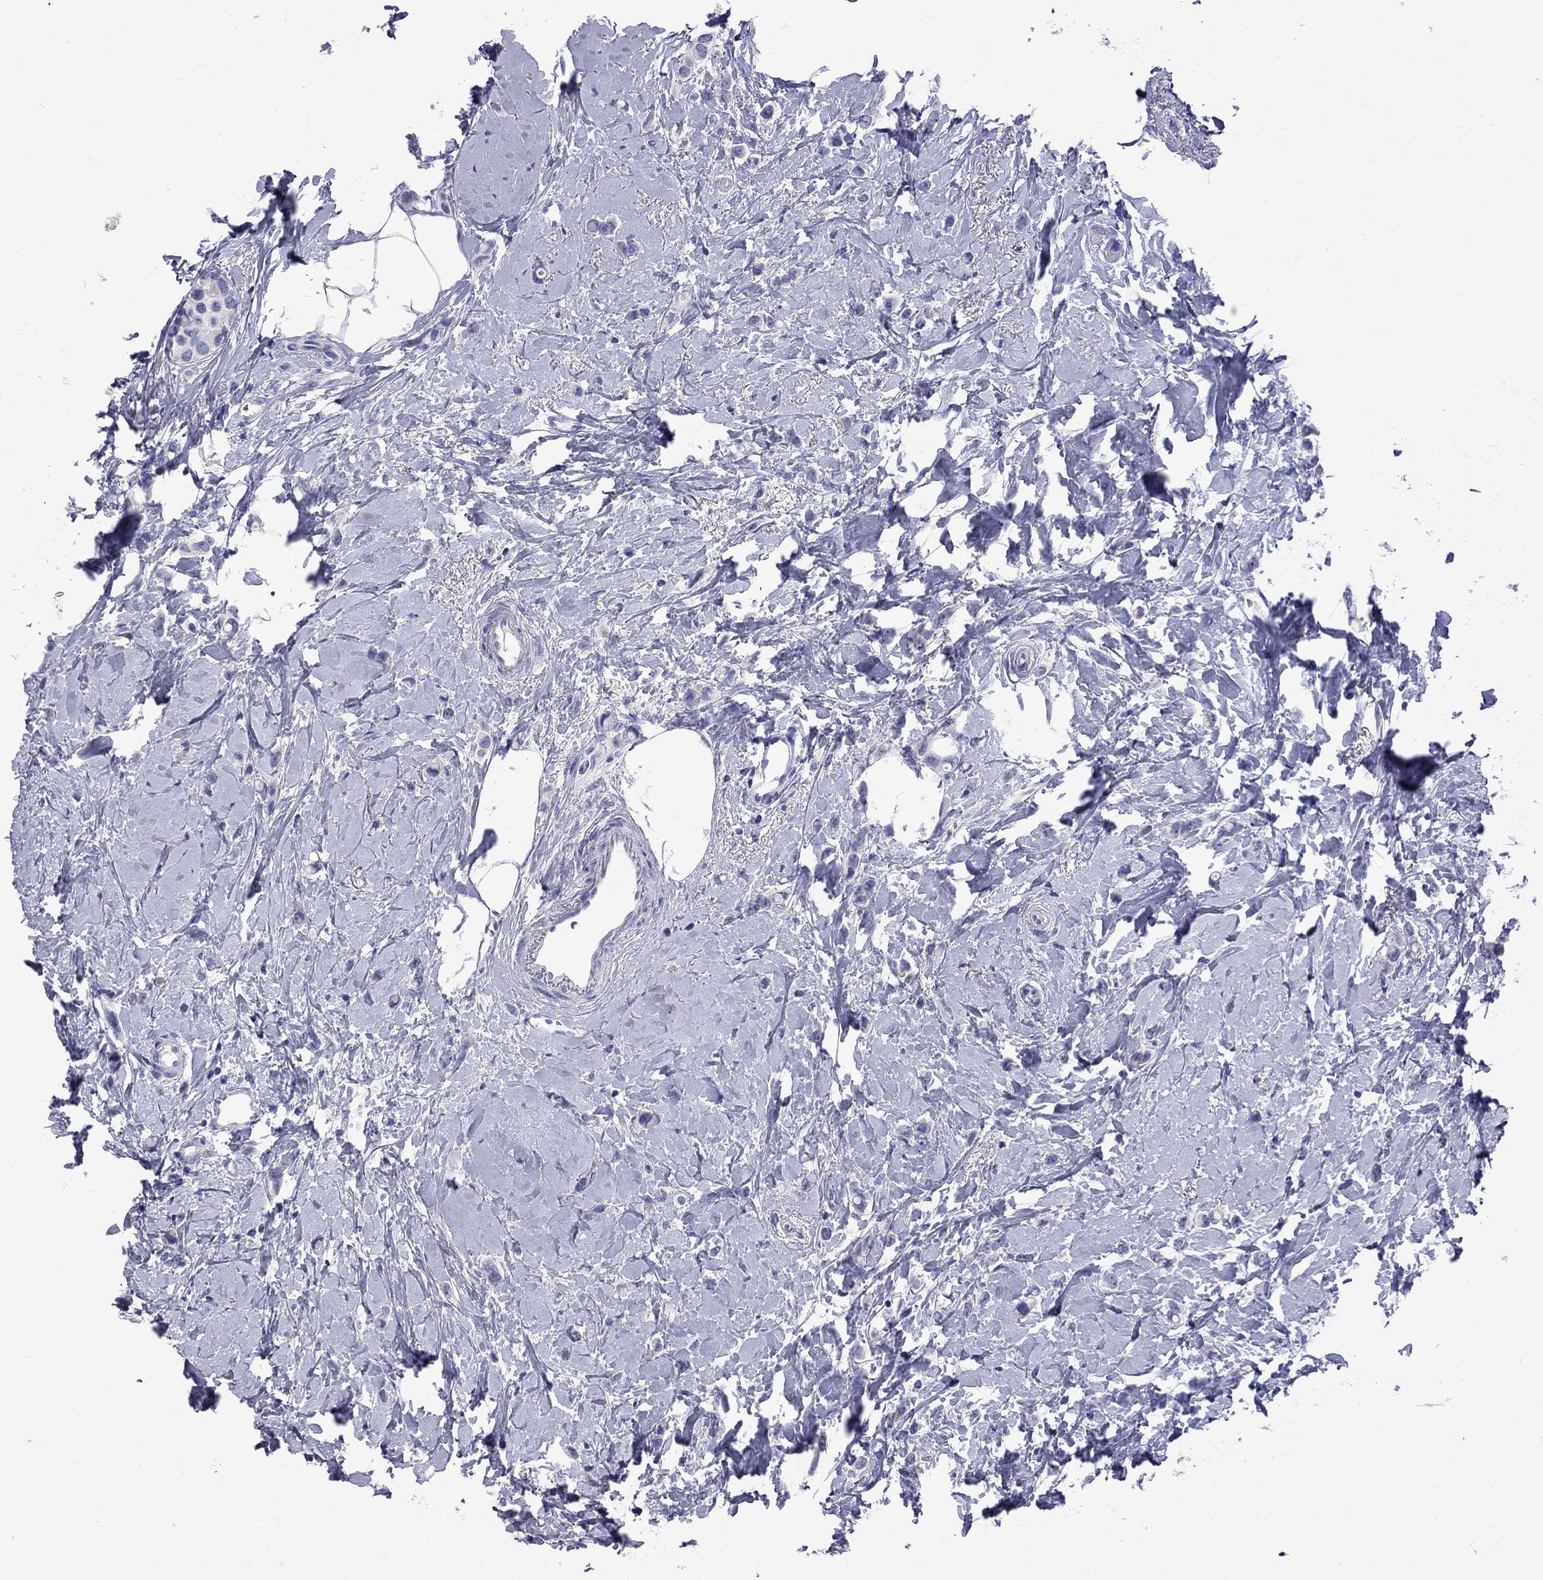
{"staining": {"intensity": "negative", "quantity": "none", "location": "none"}, "tissue": "breast cancer", "cell_type": "Tumor cells", "image_type": "cancer", "snomed": [{"axis": "morphology", "description": "Lobular carcinoma"}, {"axis": "topography", "description": "Breast"}], "caption": "Image shows no significant protein positivity in tumor cells of breast lobular carcinoma.", "gene": "EPPIN", "patient": {"sex": "female", "age": 66}}